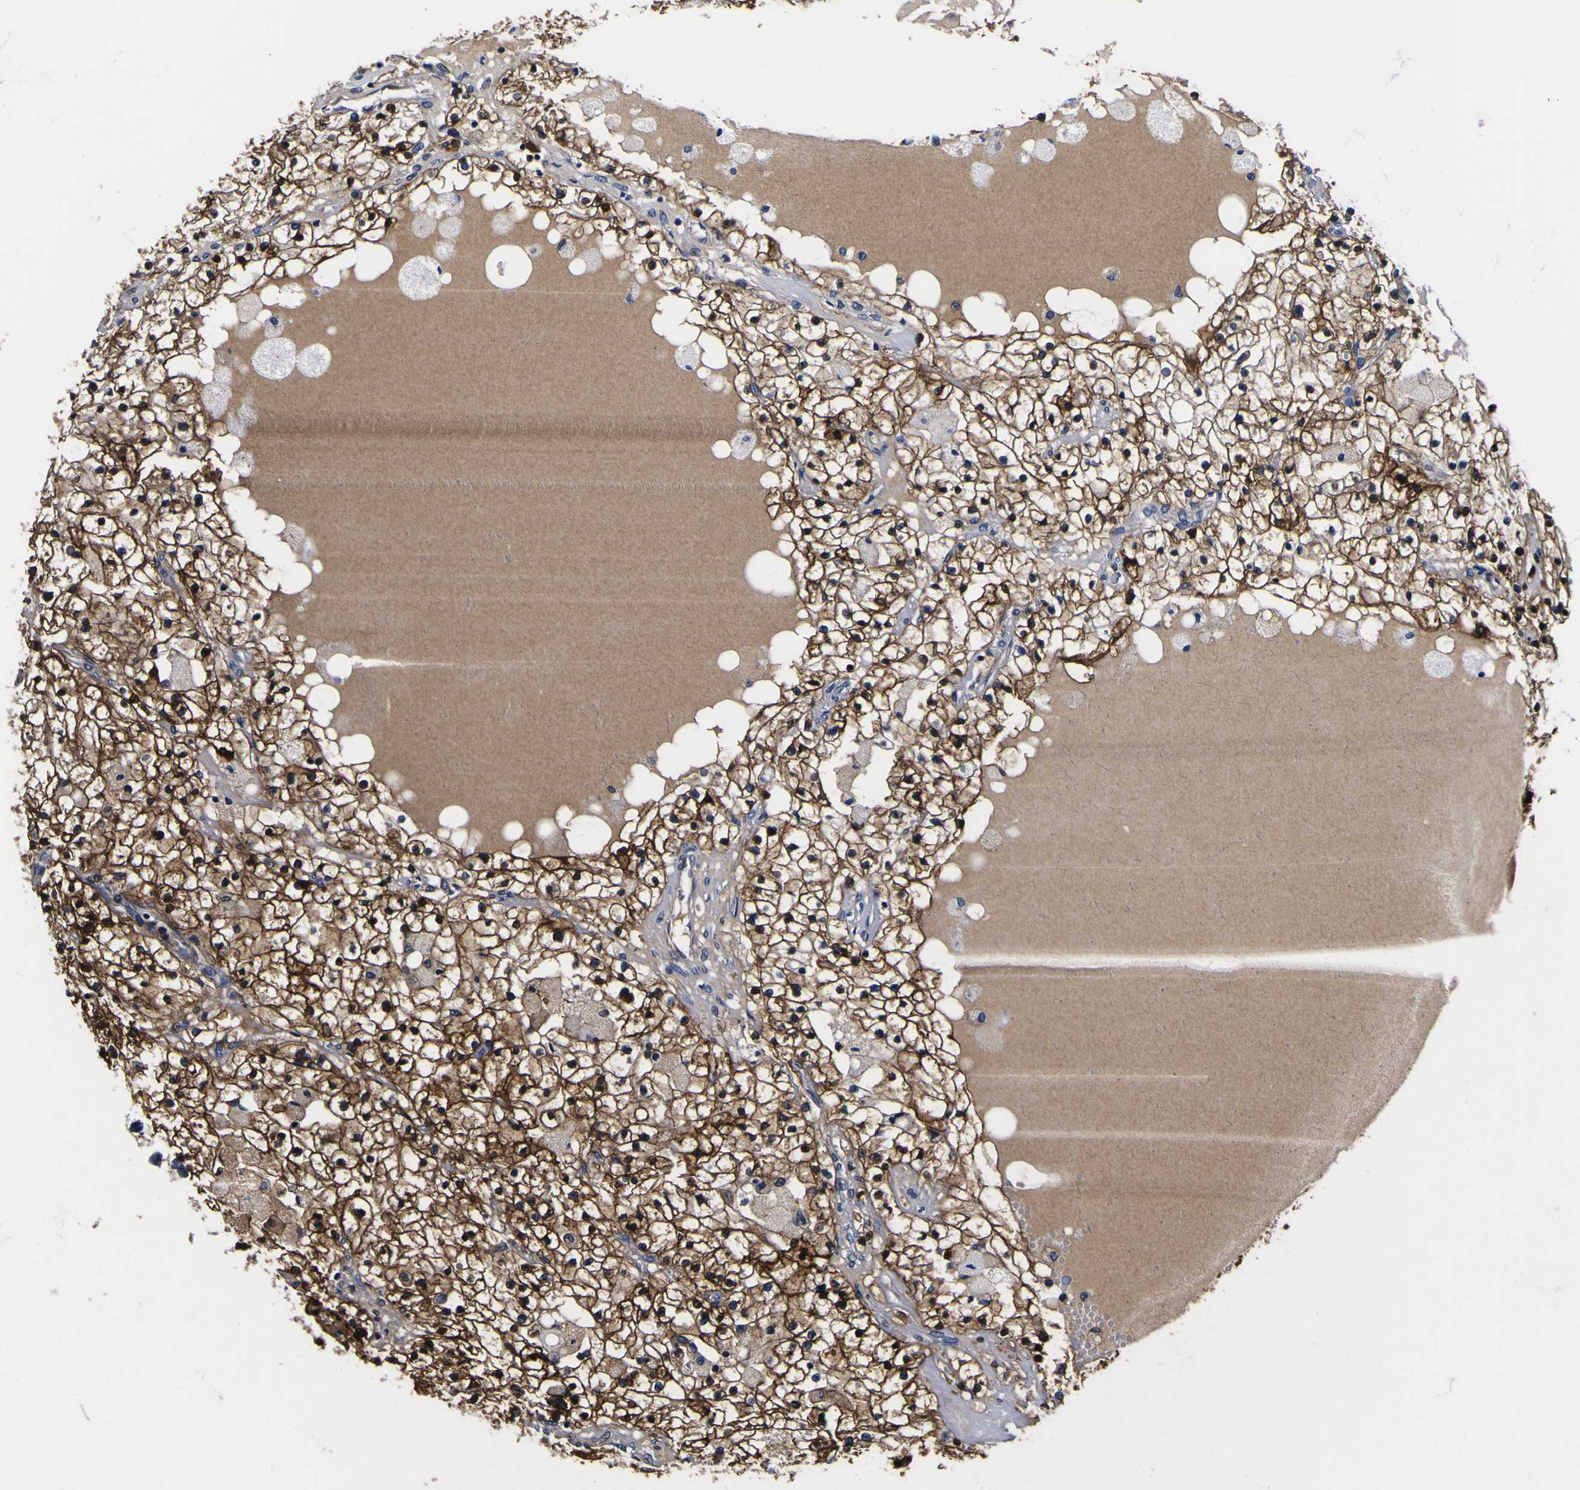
{"staining": {"intensity": "strong", "quantity": ">75%", "location": "cytoplasmic/membranous,nuclear"}, "tissue": "renal cancer", "cell_type": "Tumor cells", "image_type": "cancer", "snomed": [{"axis": "morphology", "description": "Adenocarcinoma, NOS"}, {"axis": "topography", "description": "Kidney"}], "caption": "High-magnification brightfield microscopy of renal cancer stained with DAB (3,3'-diaminobenzidine) (brown) and counterstained with hematoxylin (blue). tumor cells exhibit strong cytoplasmic/membranous and nuclear positivity is seen in approximately>75% of cells.", "gene": "FAM110B", "patient": {"sex": "male", "age": 68}}